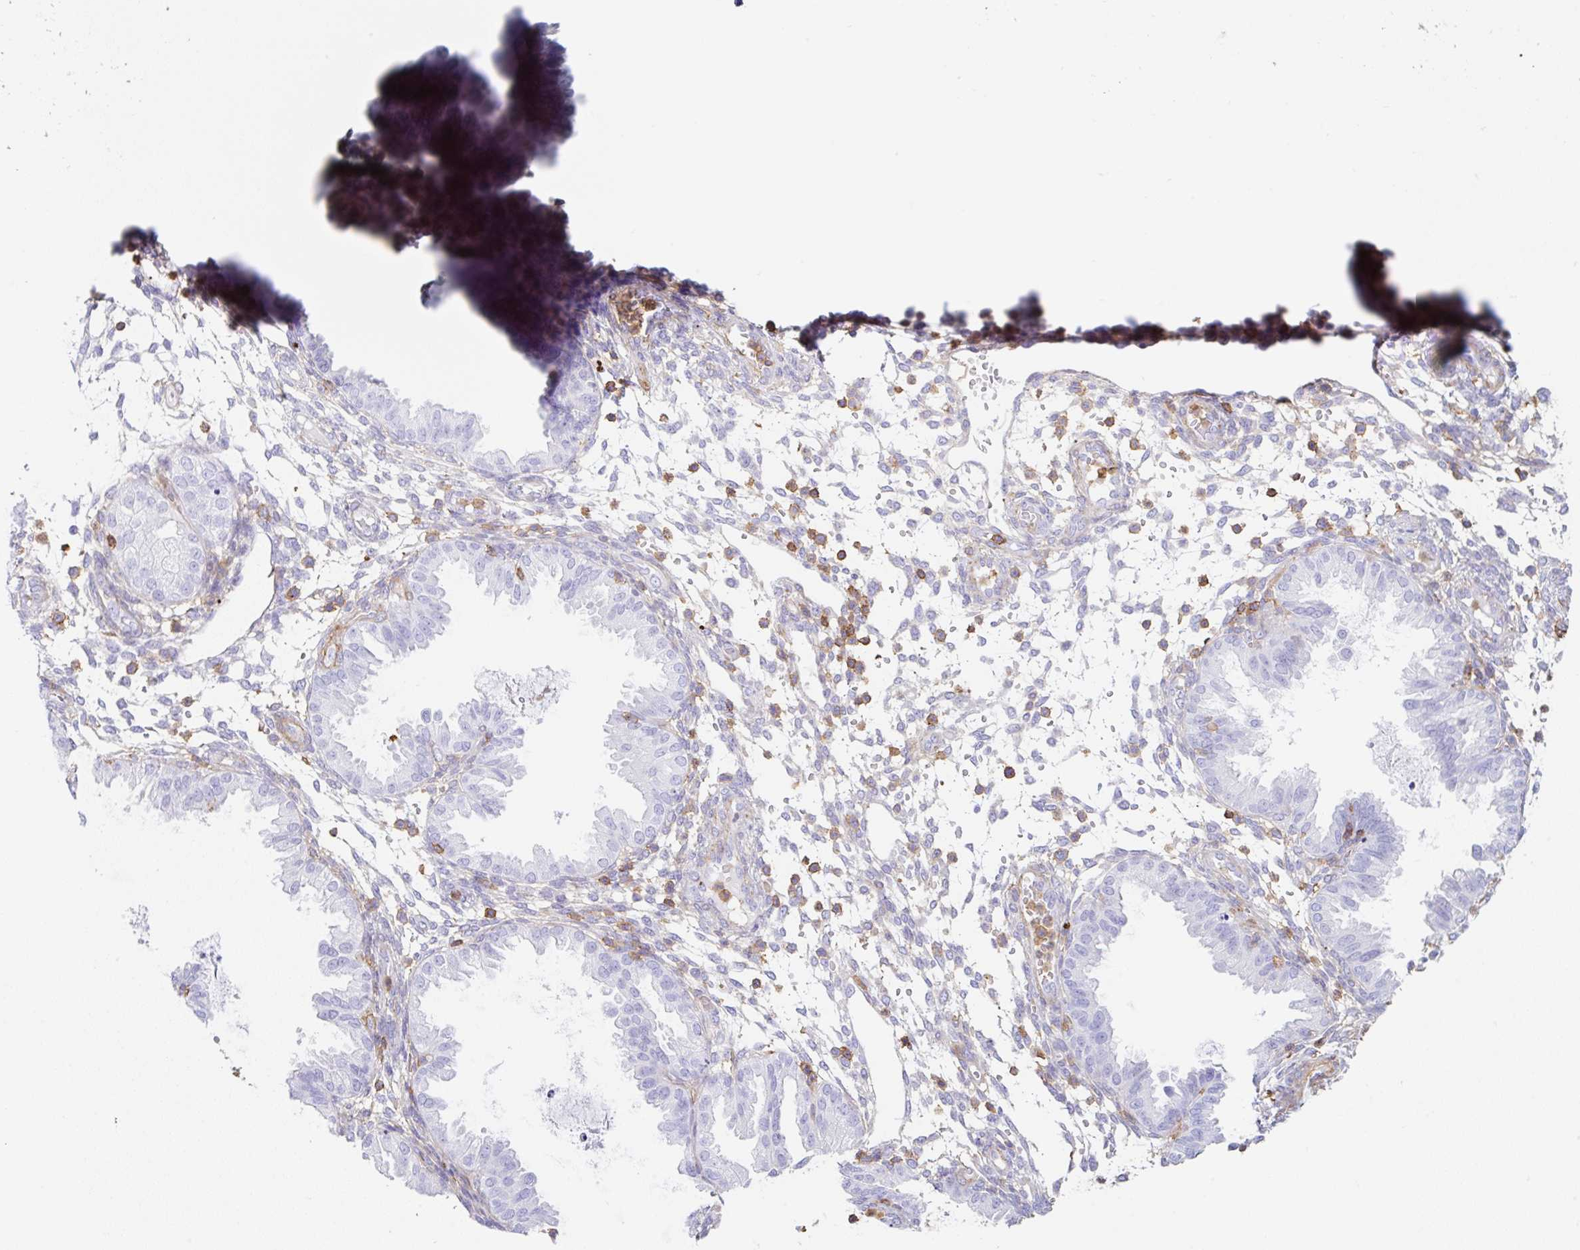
{"staining": {"intensity": "moderate", "quantity": "25%-75%", "location": "cytoplasmic/membranous"}, "tissue": "endometrium", "cell_type": "Cells in endometrial stroma", "image_type": "normal", "snomed": [{"axis": "morphology", "description": "Normal tissue, NOS"}, {"axis": "topography", "description": "Endometrium"}], "caption": "High-magnification brightfield microscopy of benign endometrium stained with DAB (brown) and counterstained with hematoxylin (blue). cells in endometrial stroma exhibit moderate cytoplasmic/membranous staining is present in about25%-75% of cells. (DAB (3,3'-diaminobenzidine) = brown stain, brightfield microscopy at high magnification).", "gene": "MTTP", "patient": {"sex": "female", "age": 33}}